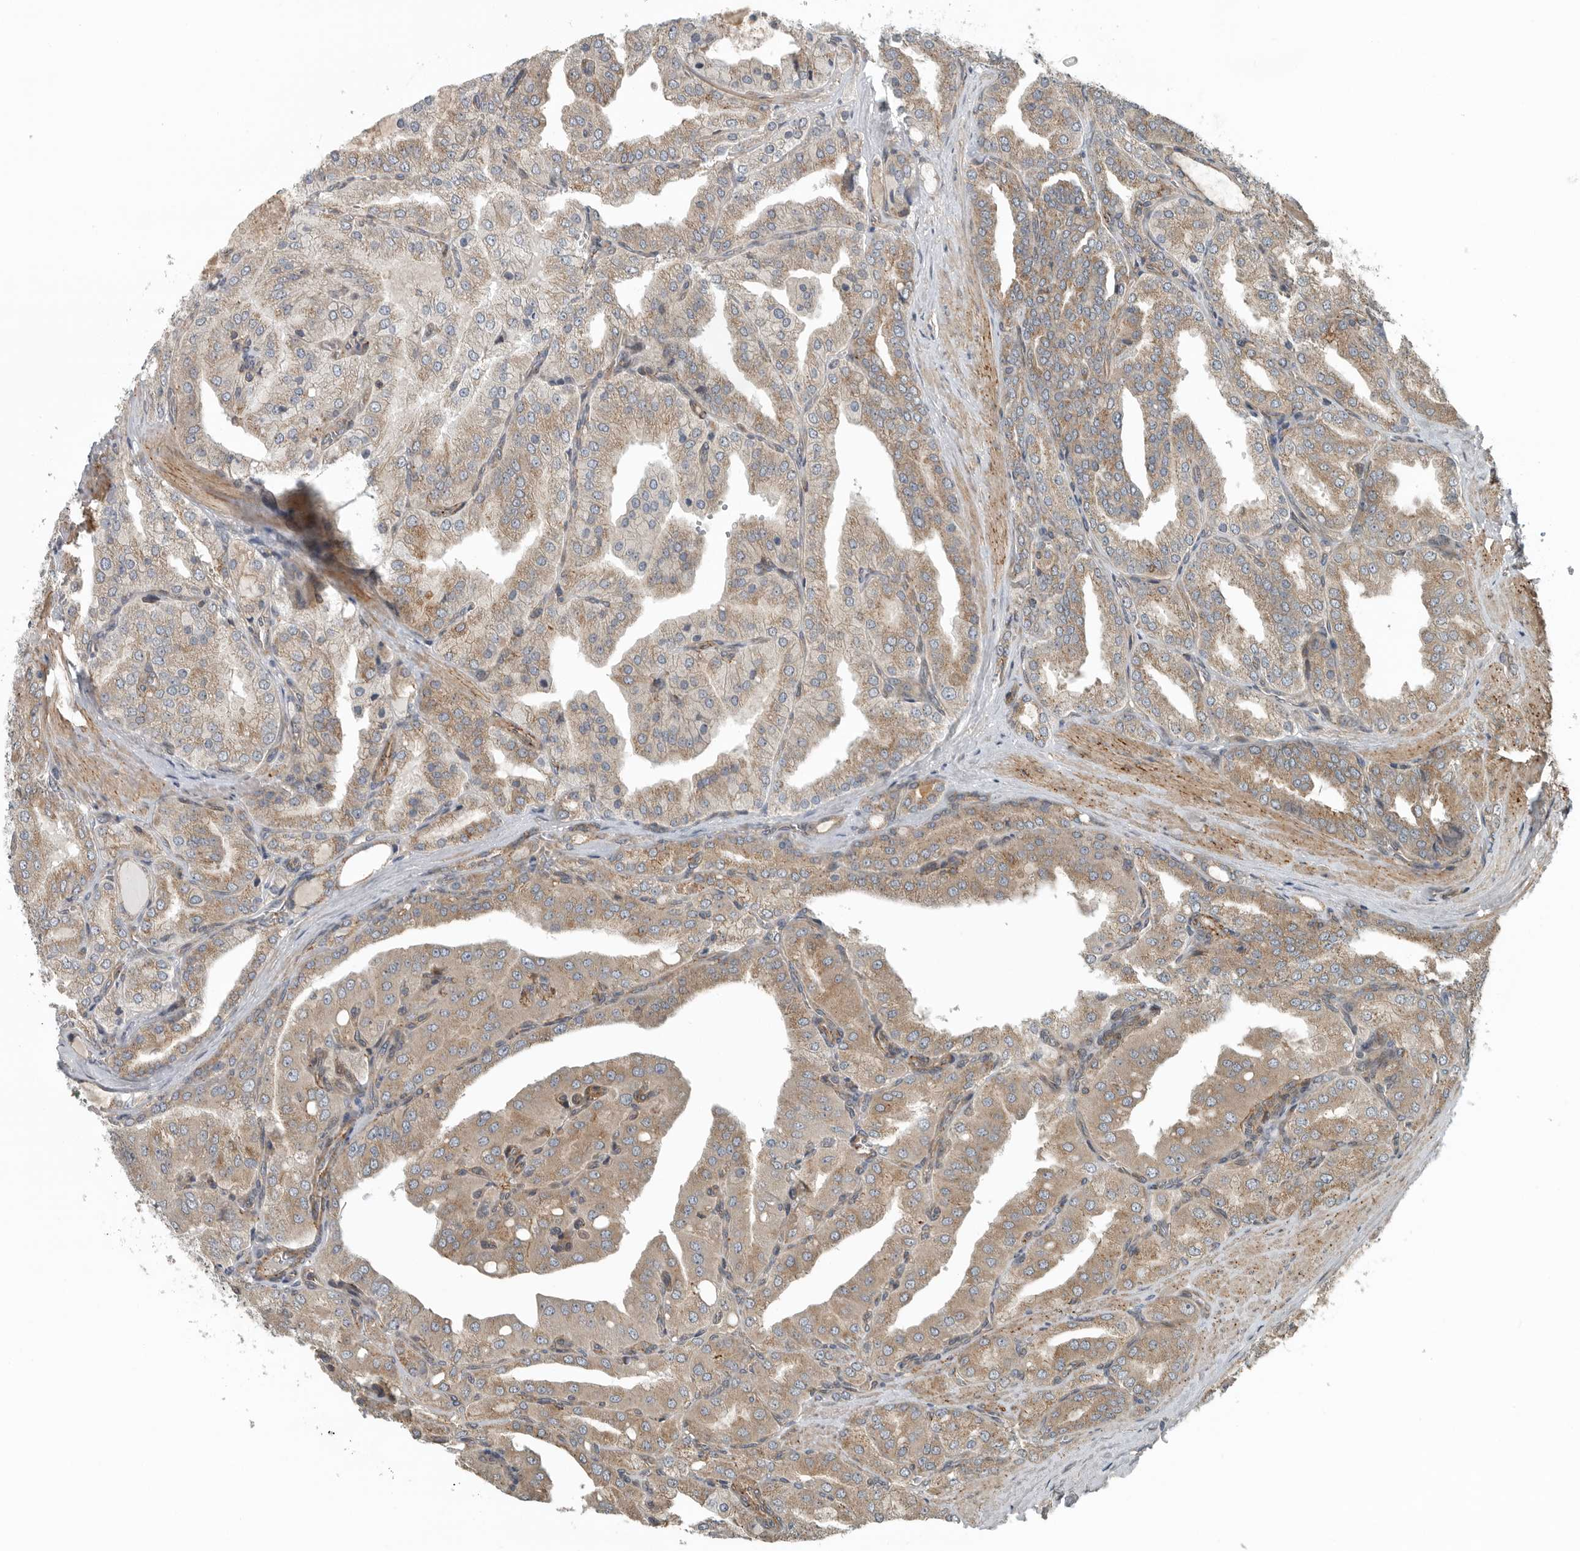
{"staining": {"intensity": "moderate", "quantity": "25%-75%", "location": "cytoplasmic/membranous"}, "tissue": "prostate cancer", "cell_type": "Tumor cells", "image_type": "cancer", "snomed": [{"axis": "morphology", "description": "Adenocarcinoma, High grade"}, {"axis": "topography", "description": "Prostate"}], "caption": "A brown stain labels moderate cytoplasmic/membranous positivity of a protein in human prostate cancer (high-grade adenocarcinoma) tumor cells.", "gene": "AMFR", "patient": {"sex": "male", "age": 50}}